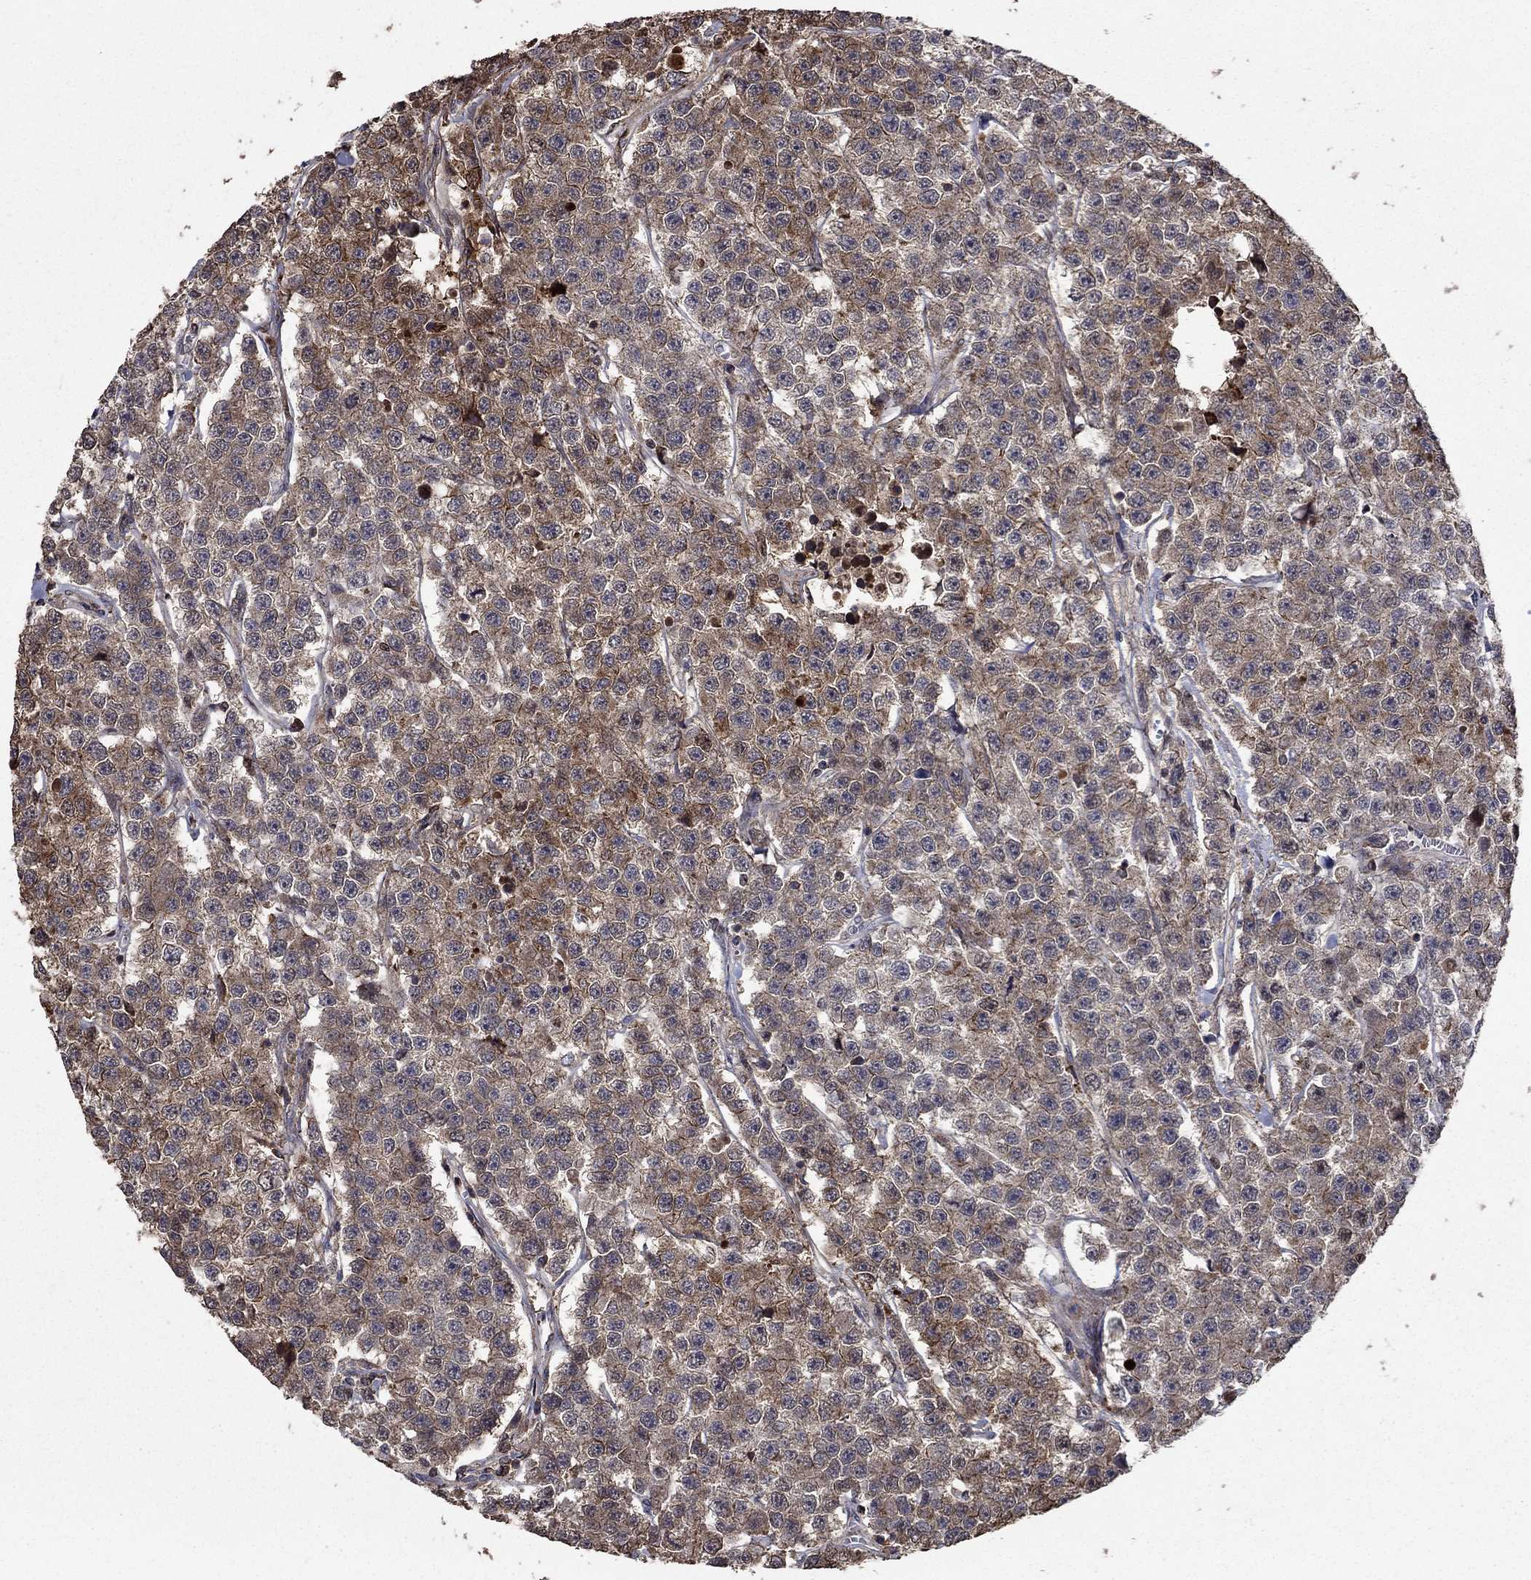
{"staining": {"intensity": "weak", "quantity": "25%-75%", "location": "cytoplasmic/membranous"}, "tissue": "testis cancer", "cell_type": "Tumor cells", "image_type": "cancer", "snomed": [{"axis": "morphology", "description": "Seminoma, NOS"}, {"axis": "topography", "description": "Testis"}], "caption": "Testis seminoma stained for a protein displays weak cytoplasmic/membranous positivity in tumor cells.", "gene": "DVL1", "patient": {"sex": "male", "age": 59}}